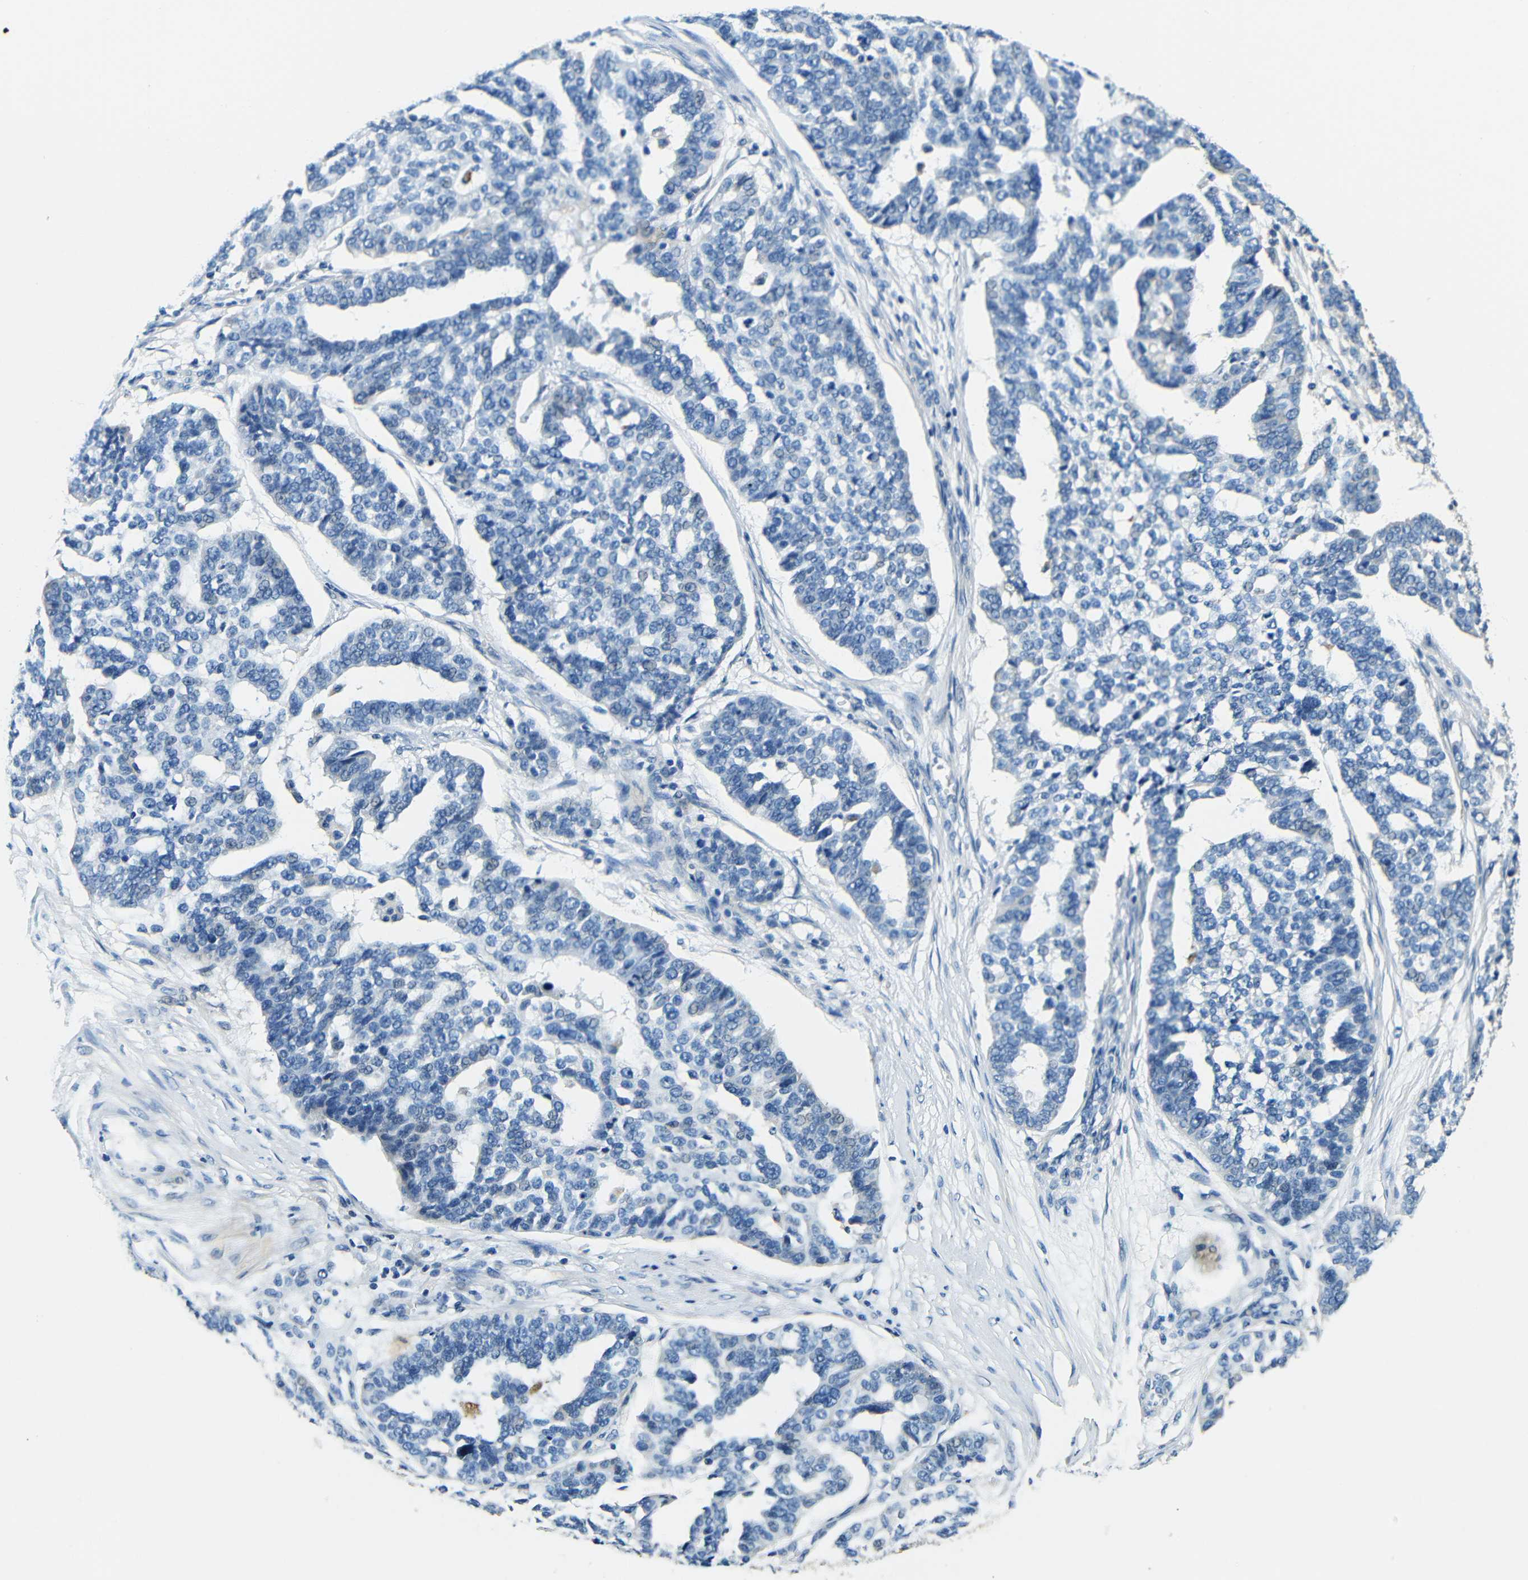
{"staining": {"intensity": "negative", "quantity": "none", "location": "none"}, "tissue": "ovarian cancer", "cell_type": "Tumor cells", "image_type": "cancer", "snomed": [{"axis": "morphology", "description": "Cystadenocarcinoma, serous, NOS"}, {"axis": "topography", "description": "Ovary"}], "caption": "Immunohistochemical staining of serous cystadenocarcinoma (ovarian) demonstrates no significant staining in tumor cells.", "gene": "FMO5", "patient": {"sex": "female", "age": 59}}